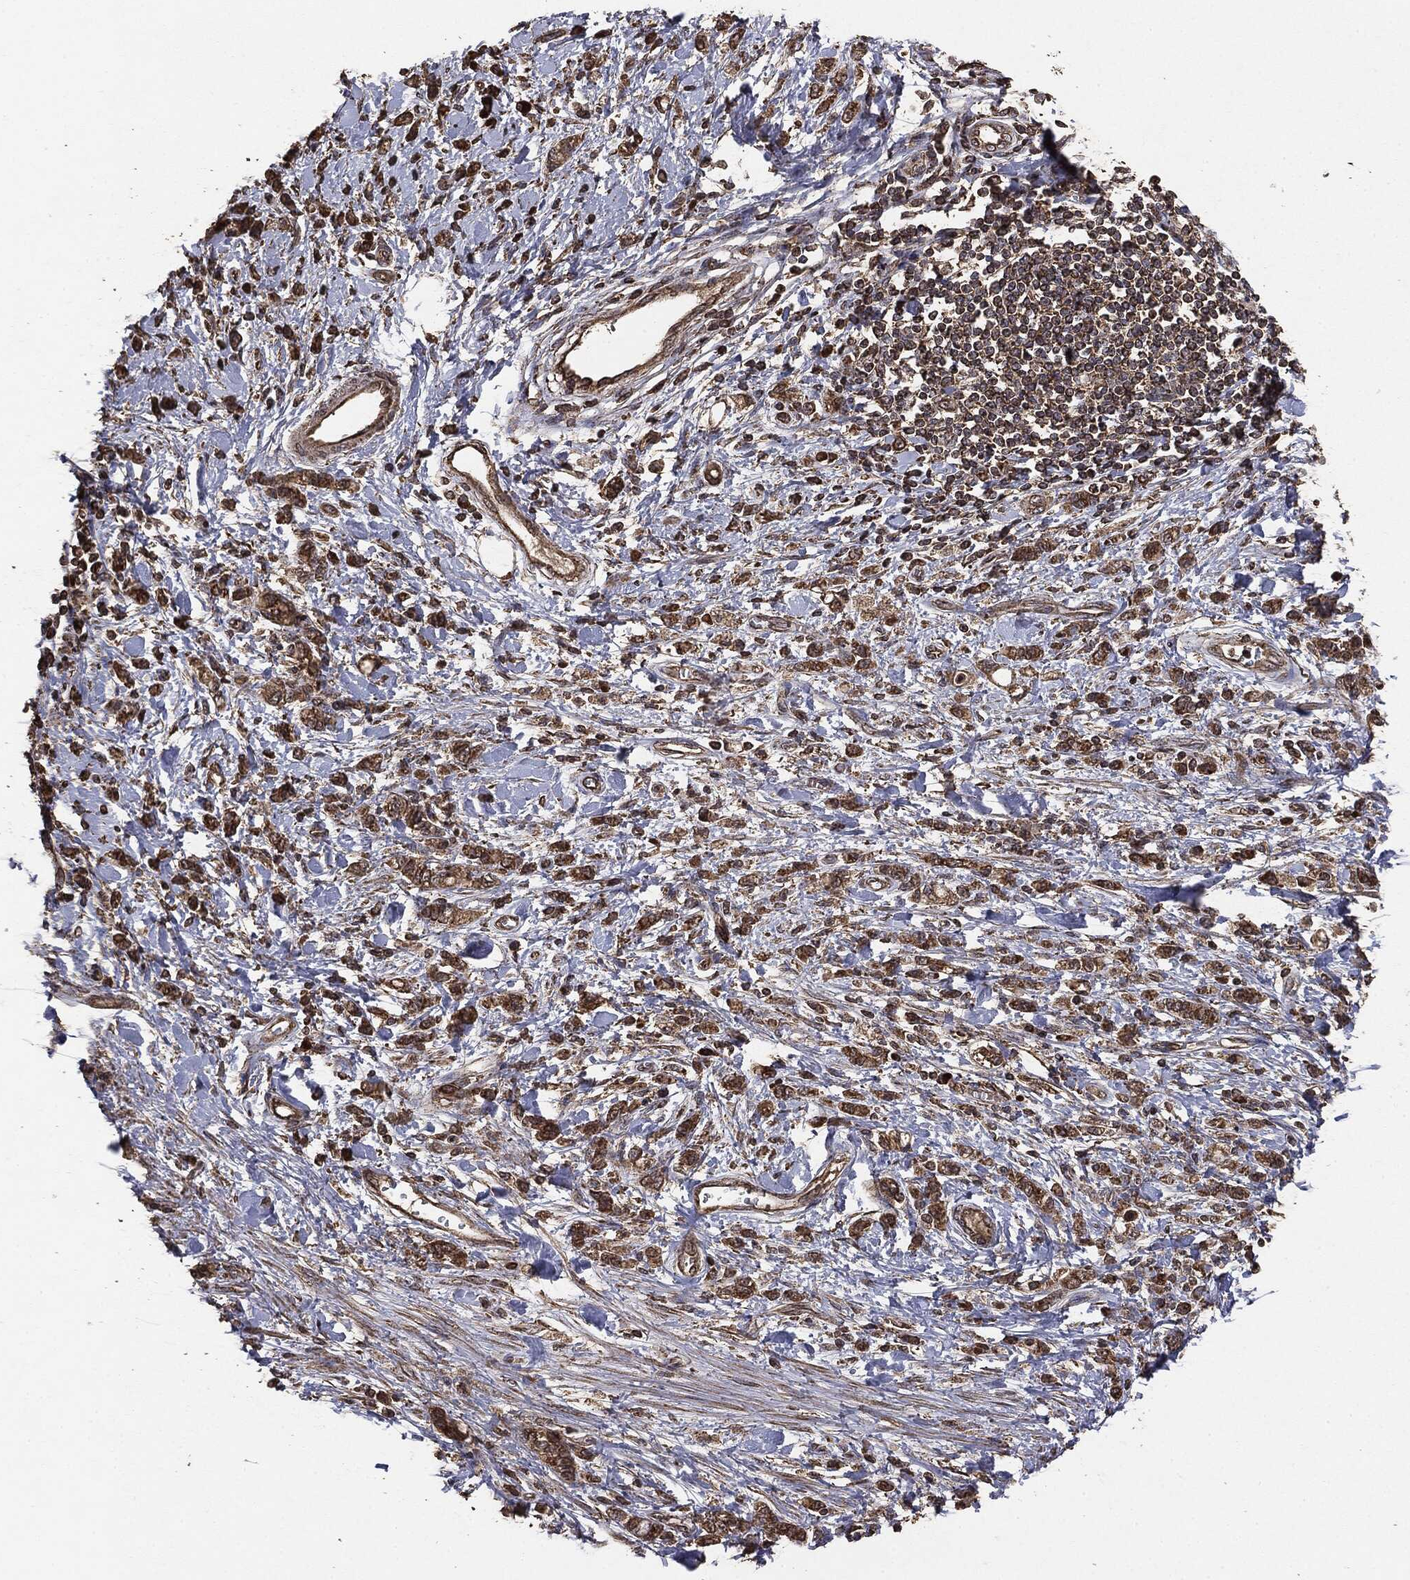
{"staining": {"intensity": "moderate", "quantity": ">75%", "location": "cytoplasmic/membranous"}, "tissue": "stomach cancer", "cell_type": "Tumor cells", "image_type": "cancer", "snomed": [{"axis": "morphology", "description": "Adenocarcinoma, NOS"}, {"axis": "topography", "description": "Stomach"}], "caption": "There is medium levels of moderate cytoplasmic/membranous positivity in tumor cells of stomach cancer (adenocarcinoma), as demonstrated by immunohistochemical staining (brown color).", "gene": "MTOR", "patient": {"sex": "male", "age": 77}}